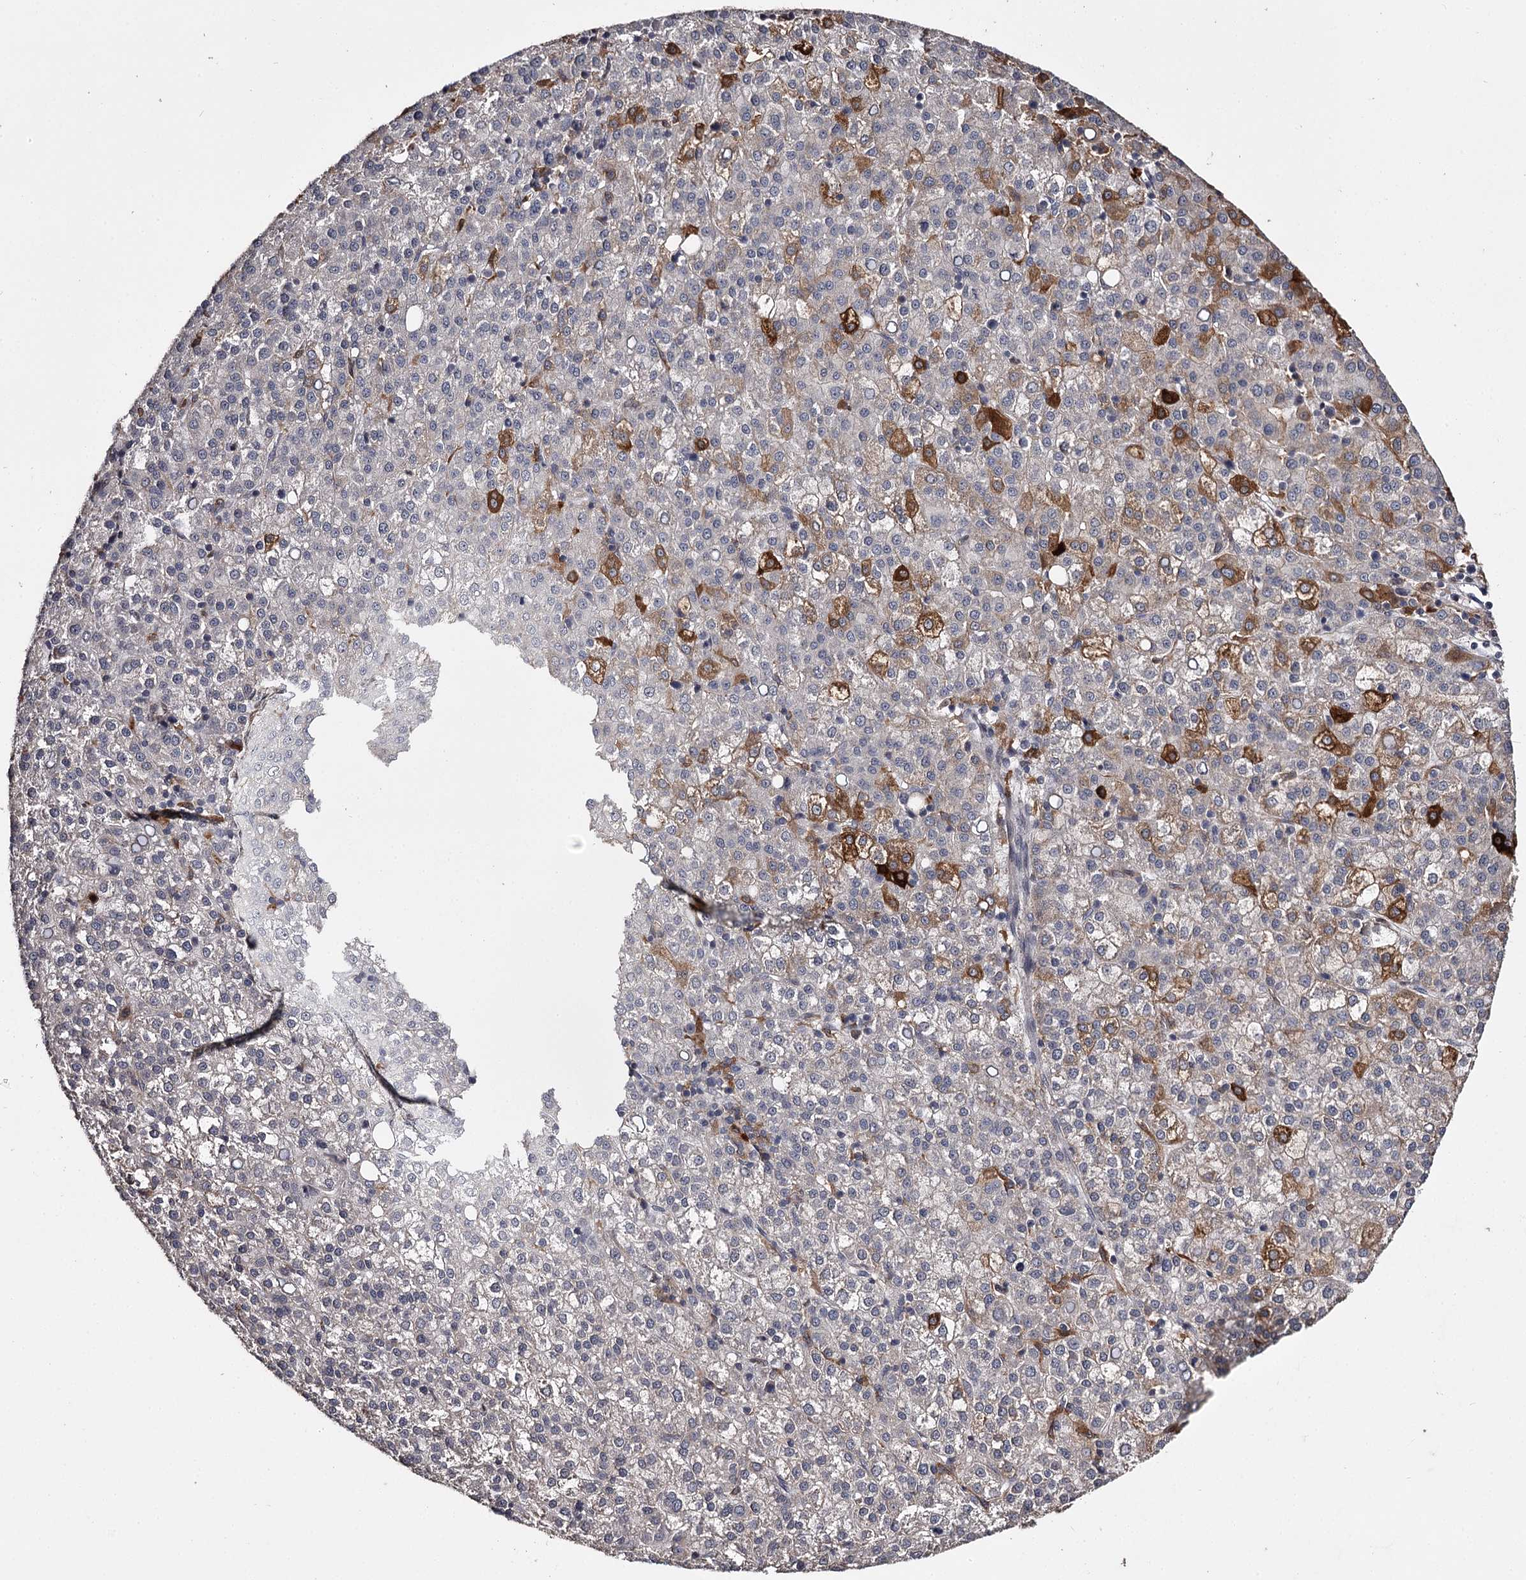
{"staining": {"intensity": "strong", "quantity": "<25%", "location": "cytoplasmic/membranous"}, "tissue": "liver cancer", "cell_type": "Tumor cells", "image_type": "cancer", "snomed": [{"axis": "morphology", "description": "Carcinoma, Hepatocellular, NOS"}, {"axis": "topography", "description": "Liver"}], "caption": "Tumor cells exhibit medium levels of strong cytoplasmic/membranous expression in approximately <25% of cells in hepatocellular carcinoma (liver).", "gene": "SLC32A1", "patient": {"sex": "female", "age": 58}}